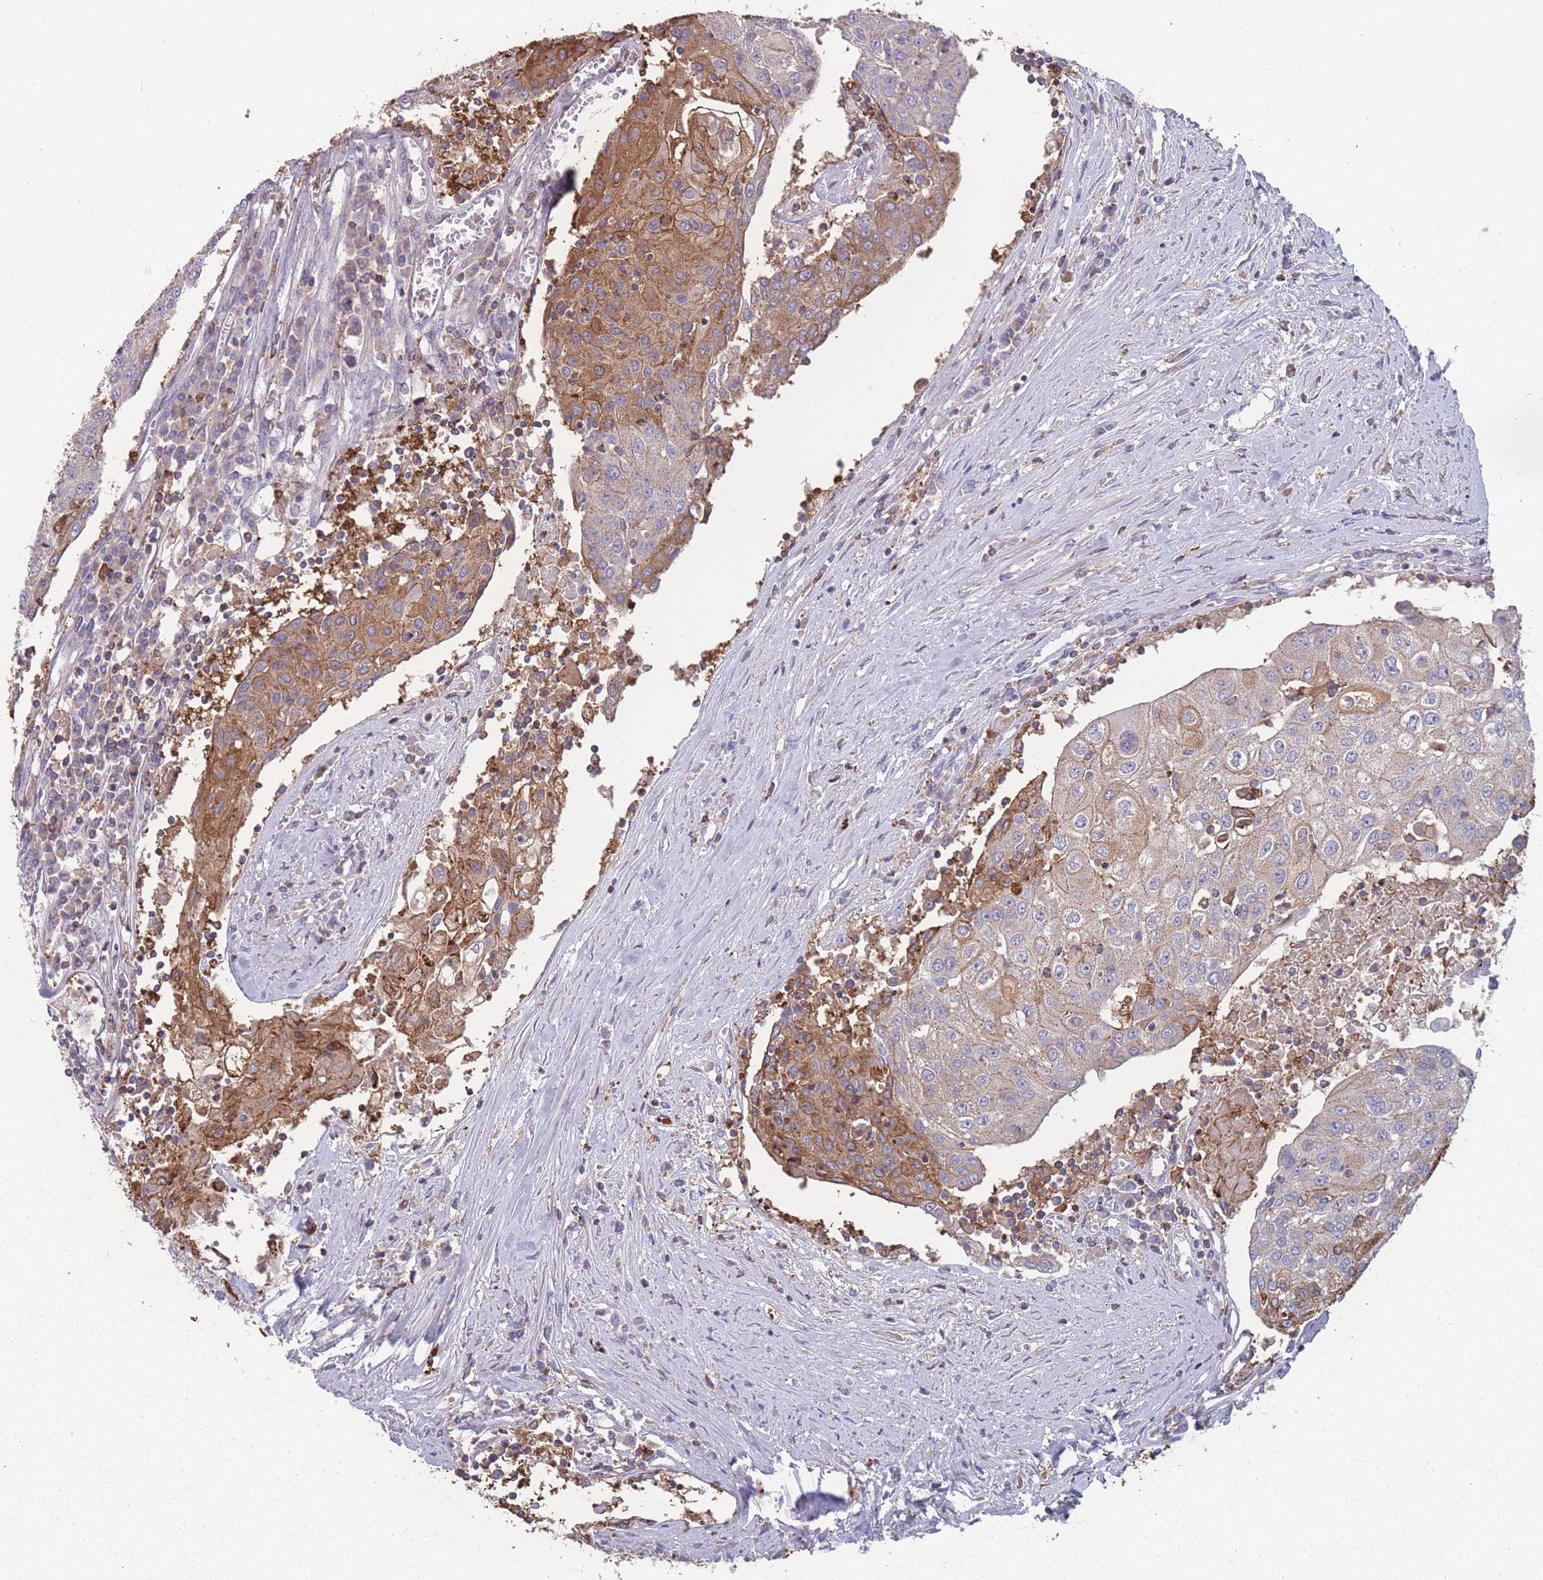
{"staining": {"intensity": "moderate", "quantity": "25%-75%", "location": "cytoplasmic/membranous"}, "tissue": "urothelial cancer", "cell_type": "Tumor cells", "image_type": "cancer", "snomed": [{"axis": "morphology", "description": "Urothelial carcinoma, High grade"}, {"axis": "topography", "description": "Urinary bladder"}], "caption": "Immunohistochemical staining of human urothelial carcinoma (high-grade) reveals moderate cytoplasmic/membranous protein positivity in approximately 25%-75% of tumor cells.", "gene": "CD33", "patient": {"sex": "female", "age": 85}}